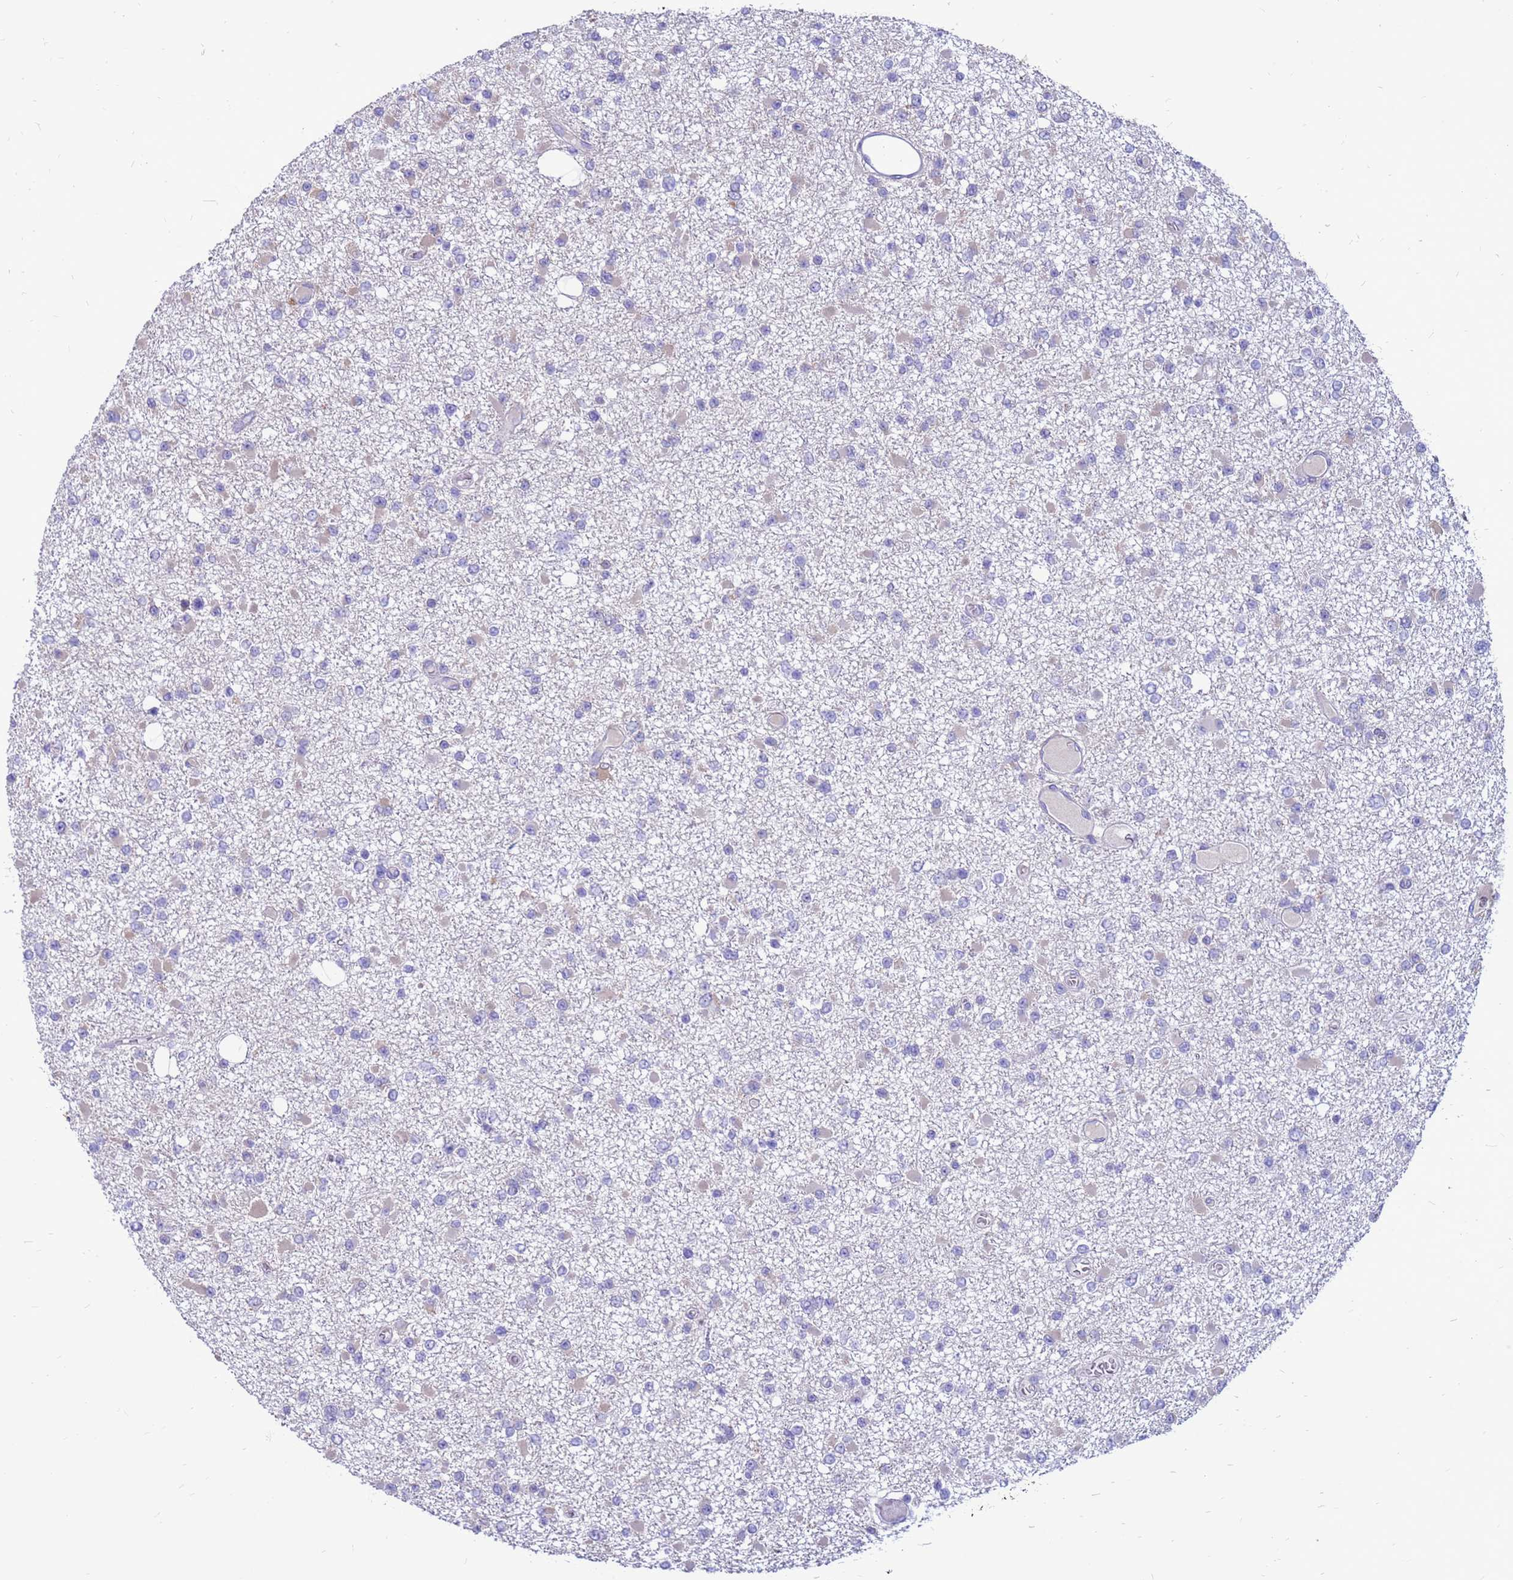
{"staining": {"intensity": "negative", "quantity": "none", "location": "none"}, "tissue": "glioma", "cell_type": "Tumor cells", "image_type": "cancer", "snomed": [{"axis": "morphology", "description": "Glioma, malignant, Low grade"}, {"axis": "topography", "description": "Brain"}], "caption": "An immunohistochemistry micrograph of malignant low-grade glioma is shown. There is no staining in tumor cells of malignant low-grade glioma. (DAB (3,3'-diaminobenzidine) IHC visualized using brightfield microscopy, high magnification).", "gene": "PDE10A", "patient": {"sex": "female", "age": 22}}